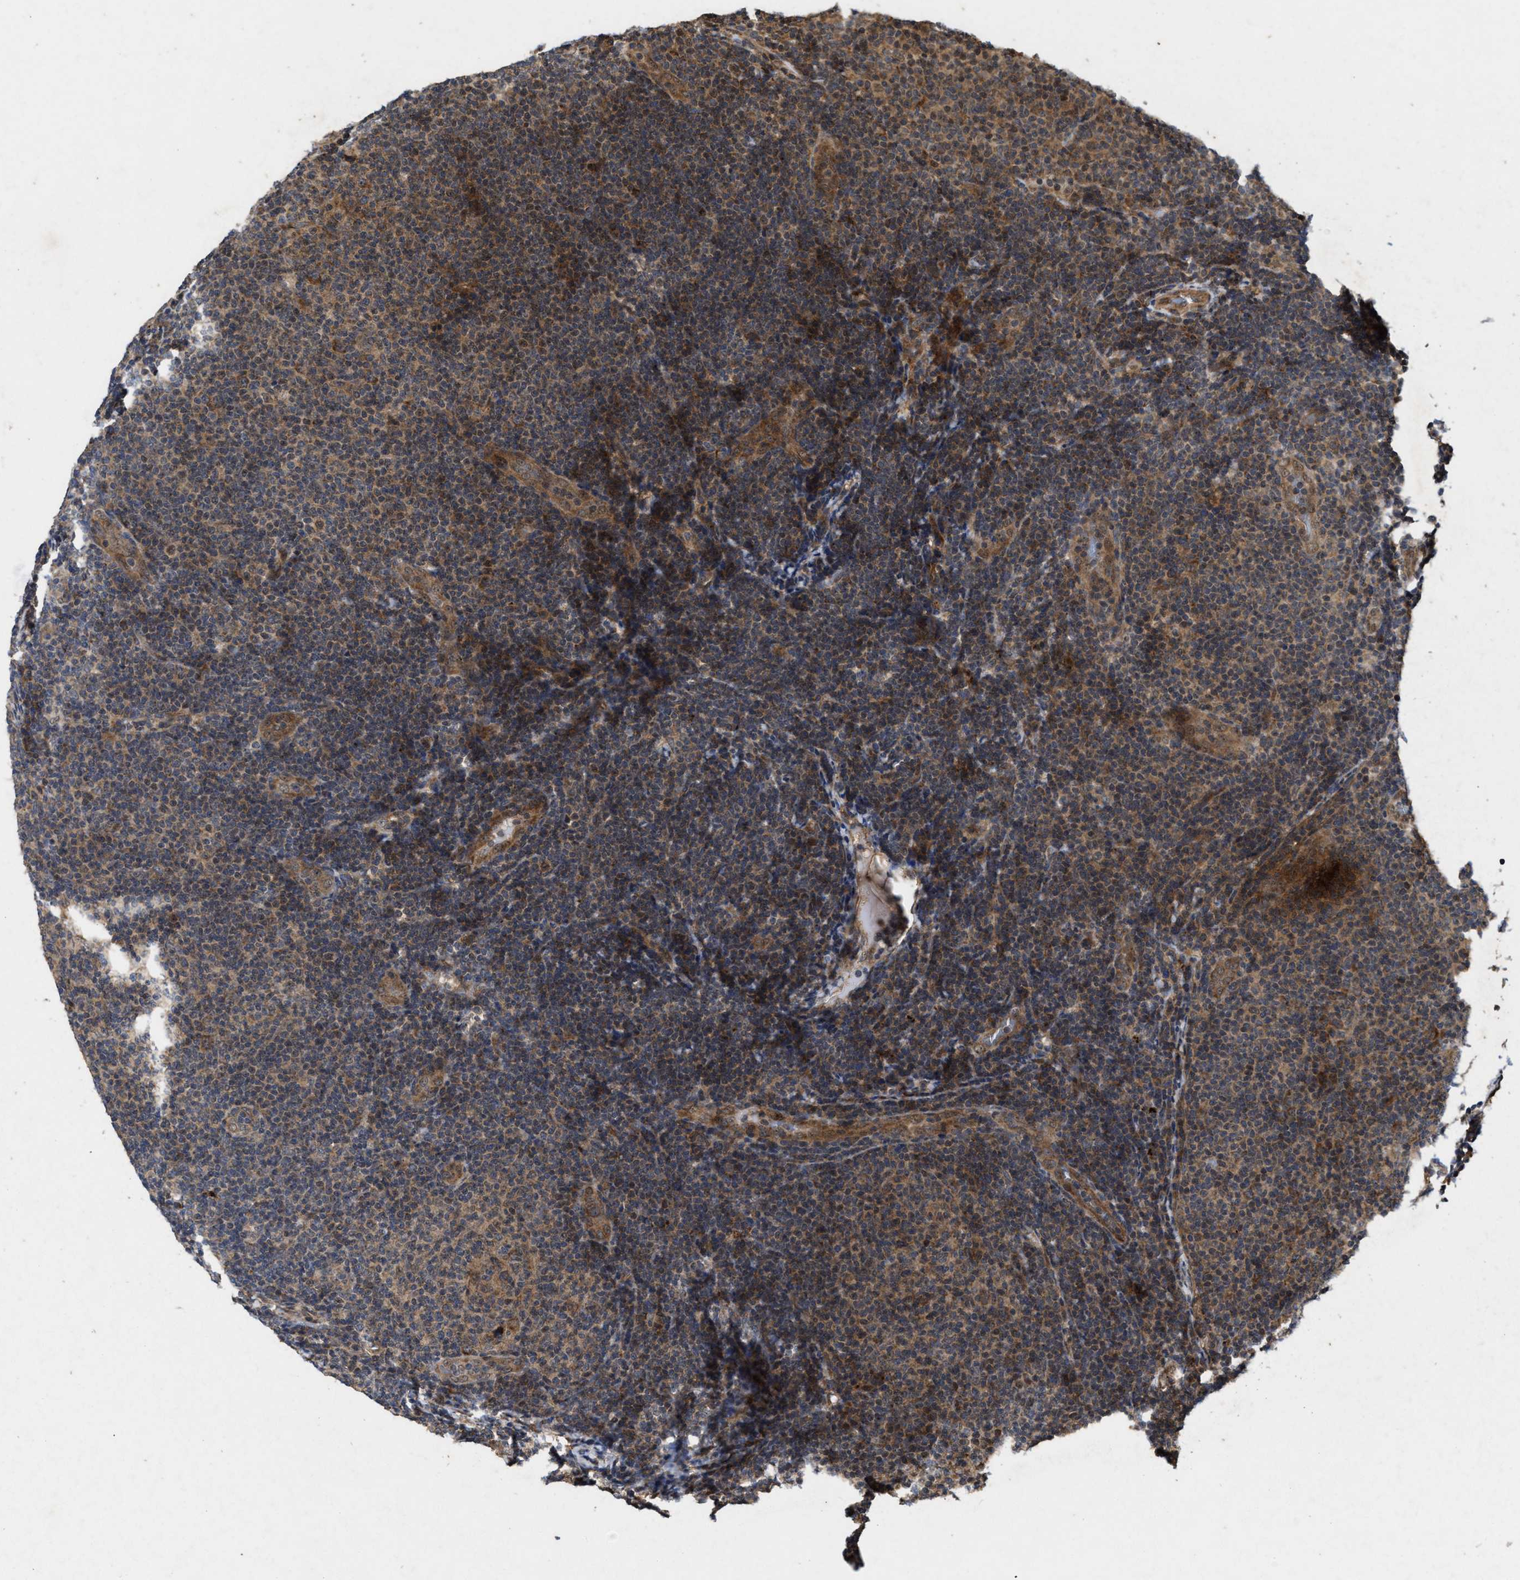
{"staining": {"intensity": "moderate", "quantity": "<25%", "location": "cytoplasmic/membranous"}, "tissue": "lymphoma", "cell_type": "Tumor cells", "image_type": "cancer", "snomed": [{"axis": "morphology", "description": "Malignant lymphoma, non-Hodgkin's type, Low grade"}, {"axis": "topography", "description": "Lymph node"}], "caption": "A low amount of moderate cytoplasmic/membranous positivity is present in about <25% of tumor cells in lymphoma tissue.", "gene": "CFLAR", "patient": {"sex": "male", "age": 83}}